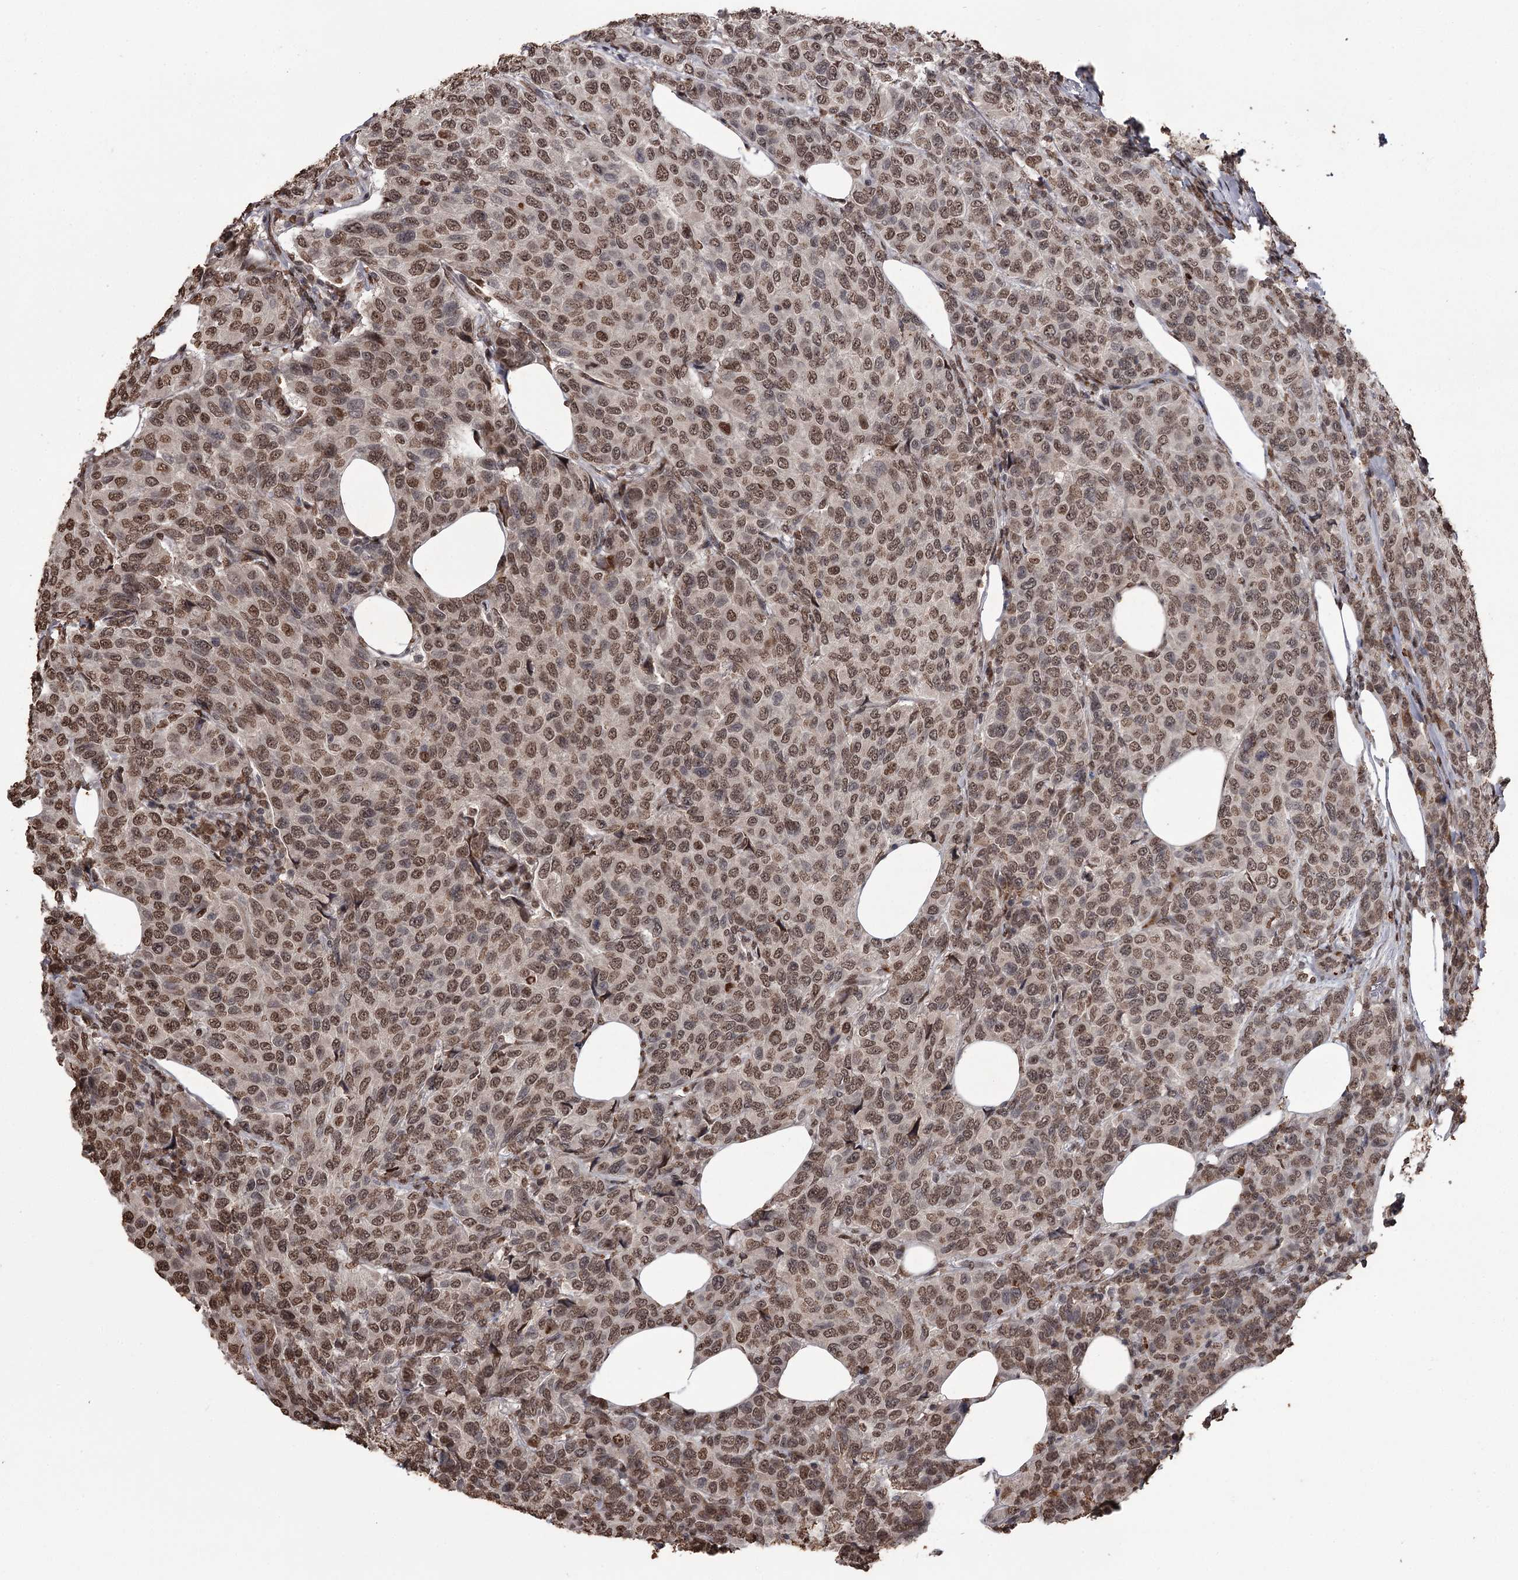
{"staining": {"intensity": "moderate", "quantity": ">75%", "location": "nuclear"}, "tissue": "breast cancer", "cell_type": "Tumor cells", "image_type": "cancer", "snomed": [{"axis": "morphology", "description": "Duct carcinoma"}, {"axis": "topography", "description": "Breast"}], "caption": "Tumor cells display medium levels of moderate nuclear expression in about >75% of cells in breast cancer (infiltrating ductal carcinoma). (DAB (3,3'-diaminobenzidine) = brown stain, brightfield microscopy at high magnification).", "gene": "THYN1", "patient": {"sex": "female", "age": 55}}